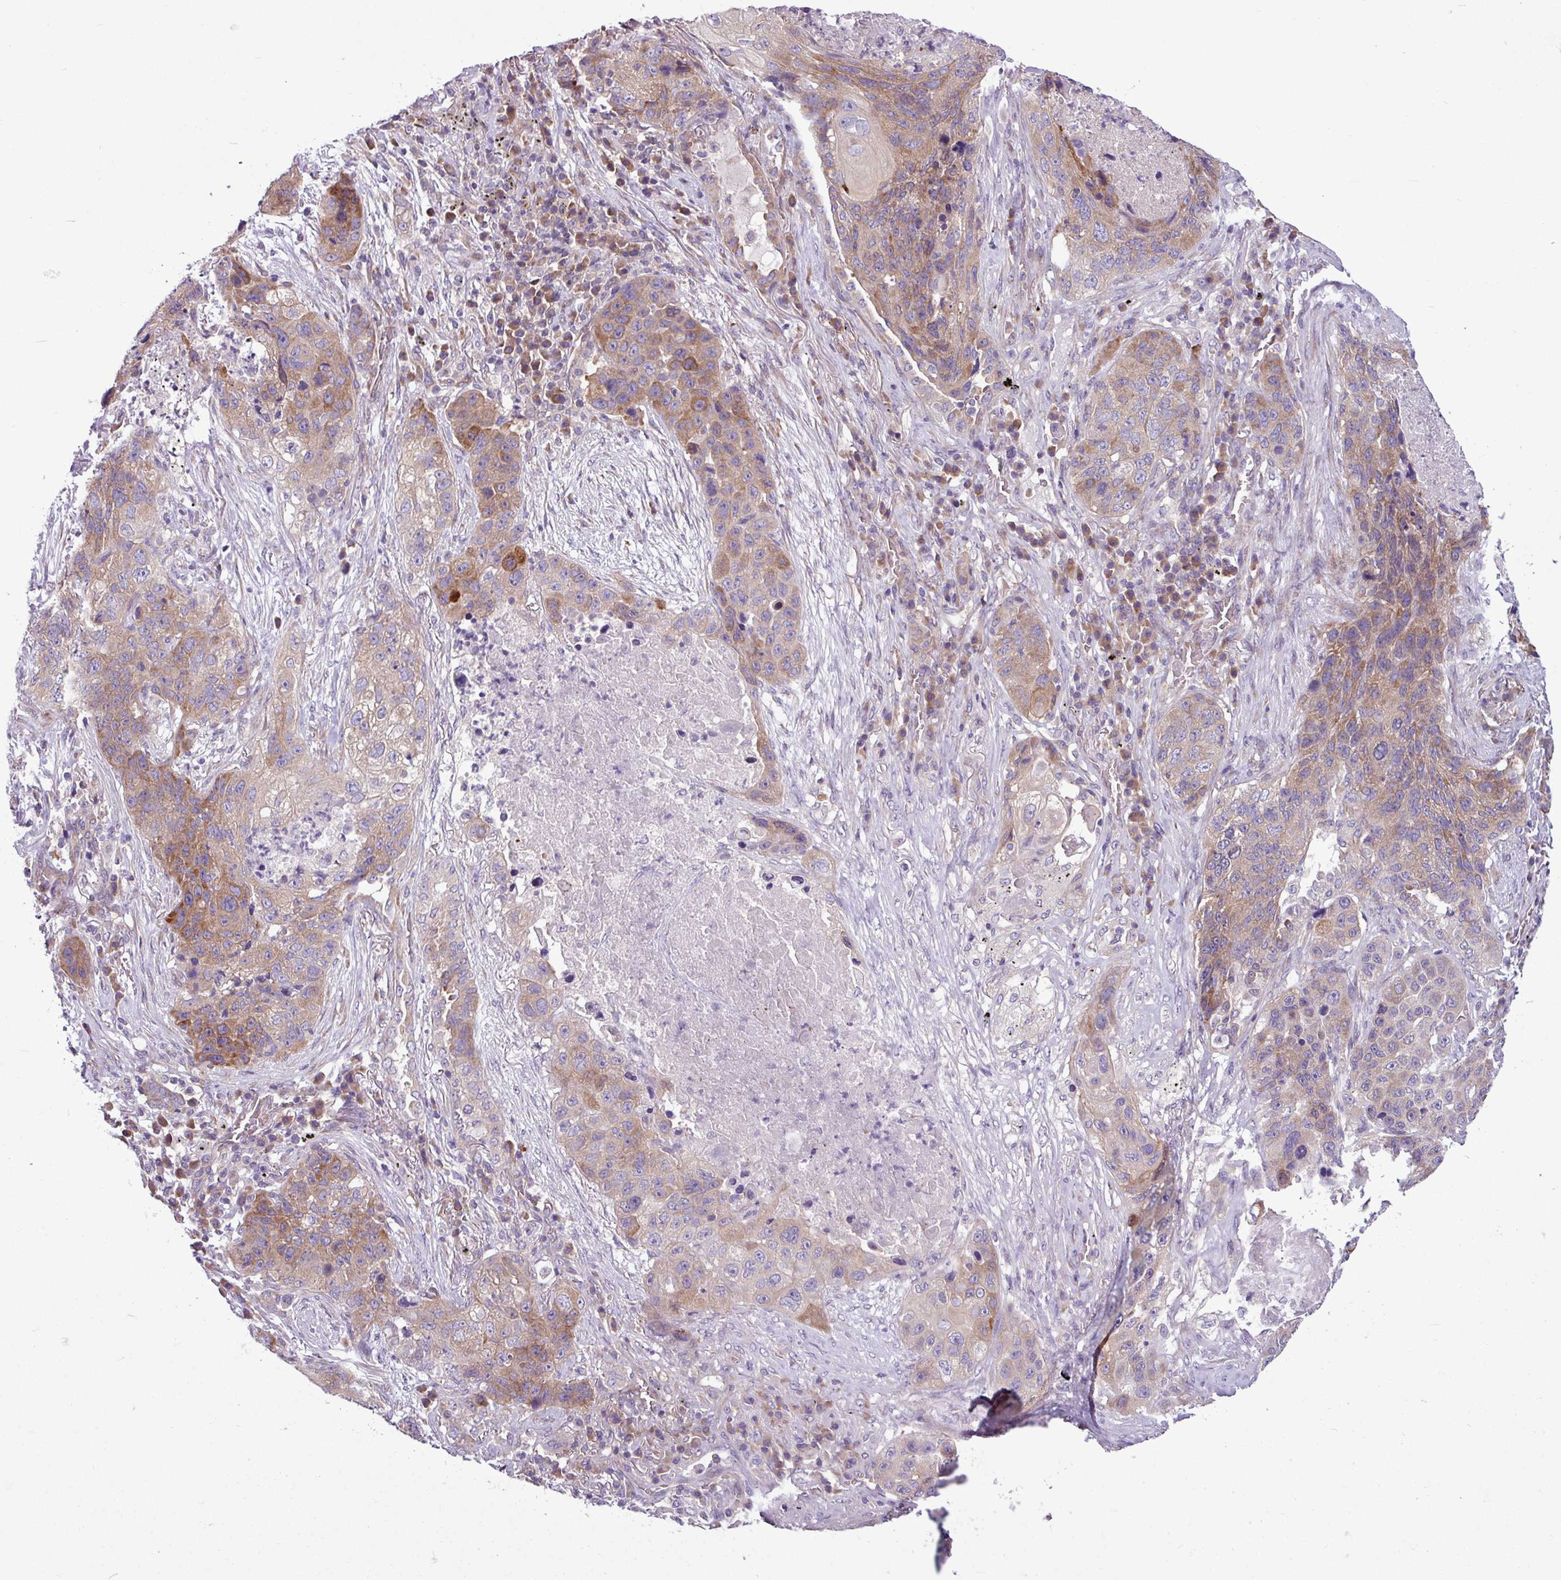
{"staining": {"intensity": "moderate", "quantity": "25%-75%", "location": "cytoplasmic/membranous"}, "tissue": "lung cancer", "cell_type": "Tumor cells", "image_type": "cancer", "snomed": [{"axis": "morphology", "description": "Squamous cell carcinoma, NOS"}, {"axis": "topography", "description": "Lung"}], "caption": "Immunohistochemical staining of lung squamous cell carcinoma shows medium levels of moderate cytoplasmic/membranous protein expression in approximately 25%-75% of tumor cells.", "gene": "MROH2A", "patient": {"sex": "female", "age": 63}}